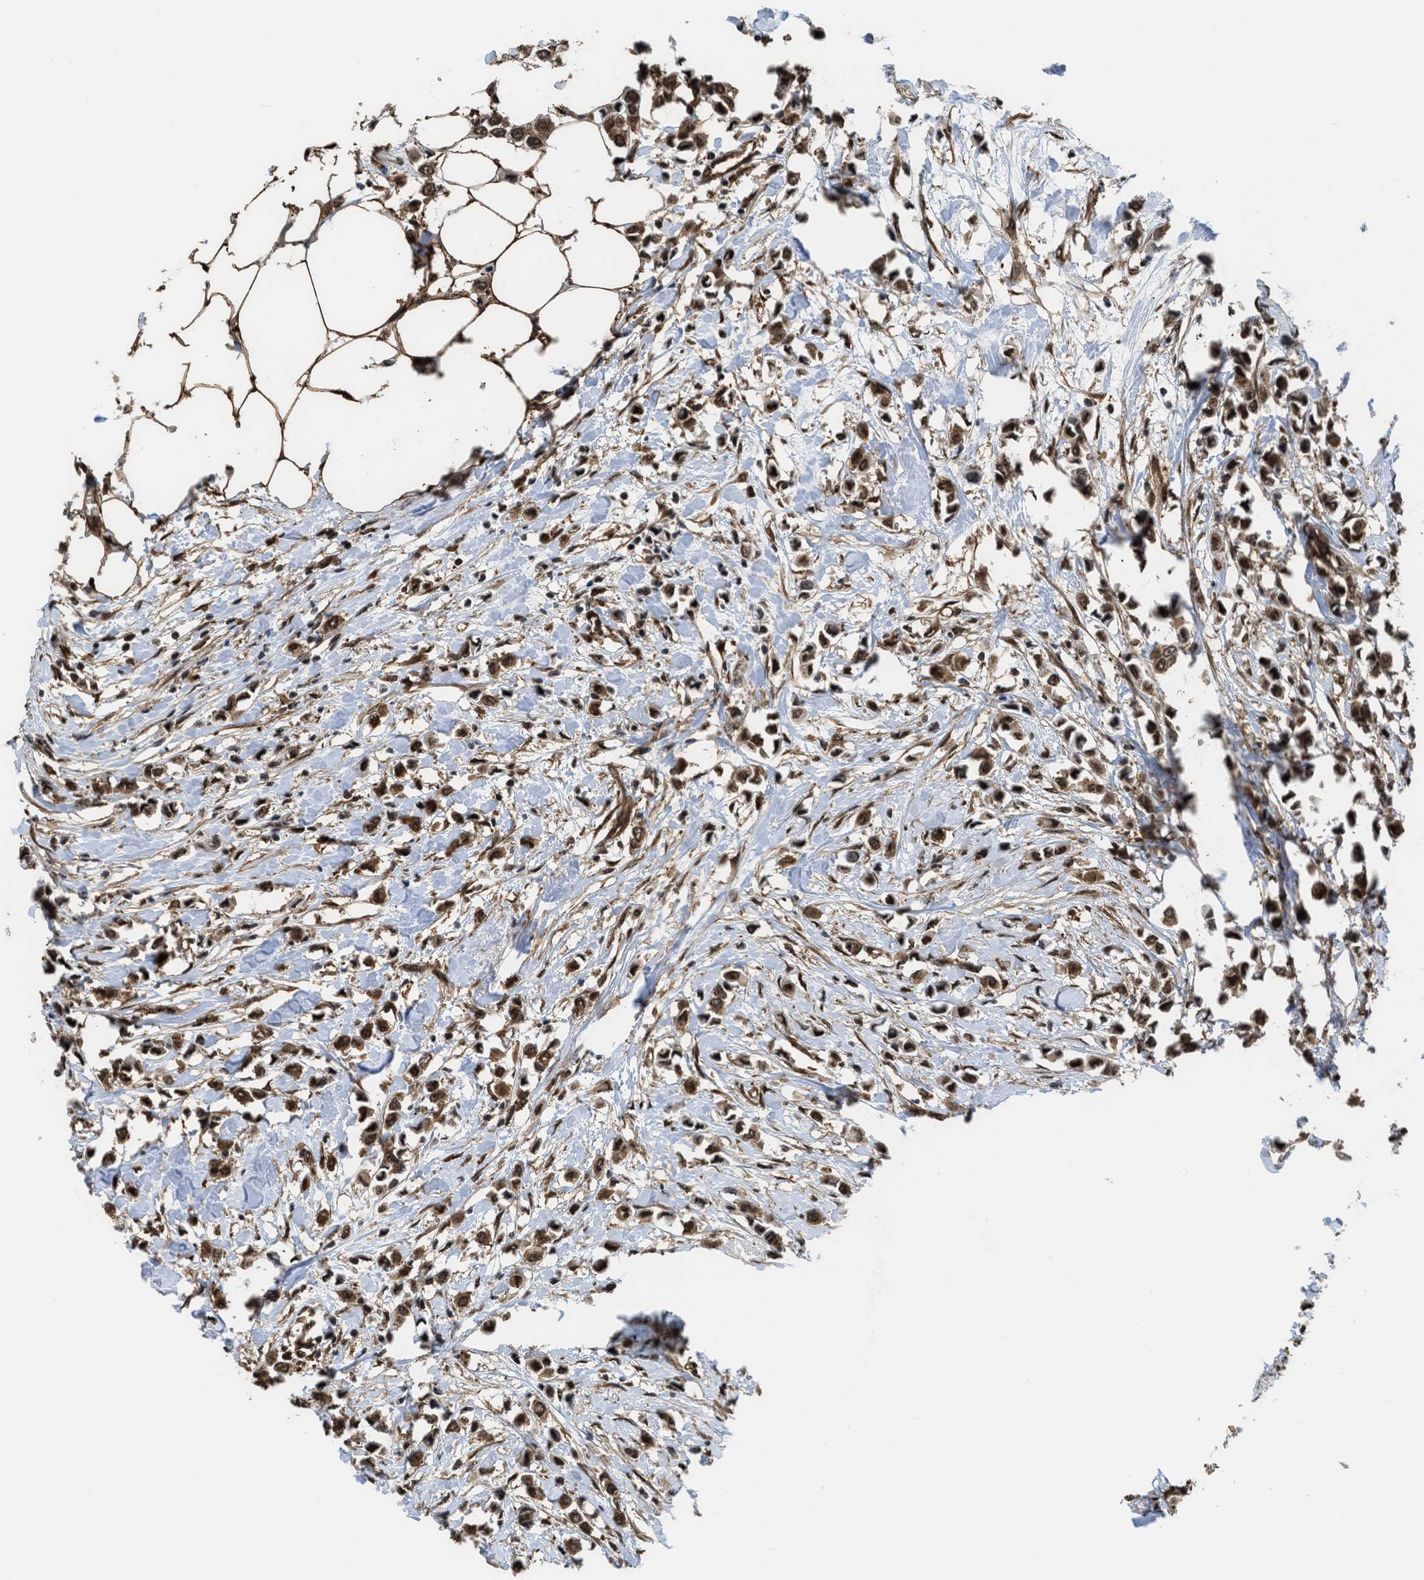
{"staining": {"intensity": "moderate", "quantity": ">75%", "location": "cytoplasmic/membranous,nuclear"}, "tissue": "breast cancer", "cell_type": "Tumor cells", "image_type": "cancer", "snomed": [{"axis": "morphology", "description": "Lobular carcinoma"}, {"axis": "topography", "description": "Breast"}], "caption": "A micrograph of breast cancer stained for a protein demonstrates moderate cytoplasmic/membranous and nuclear brown staining in tumor cells.", "gene": "YWHAG", "patient": {"sex": "female", "age": 51}}